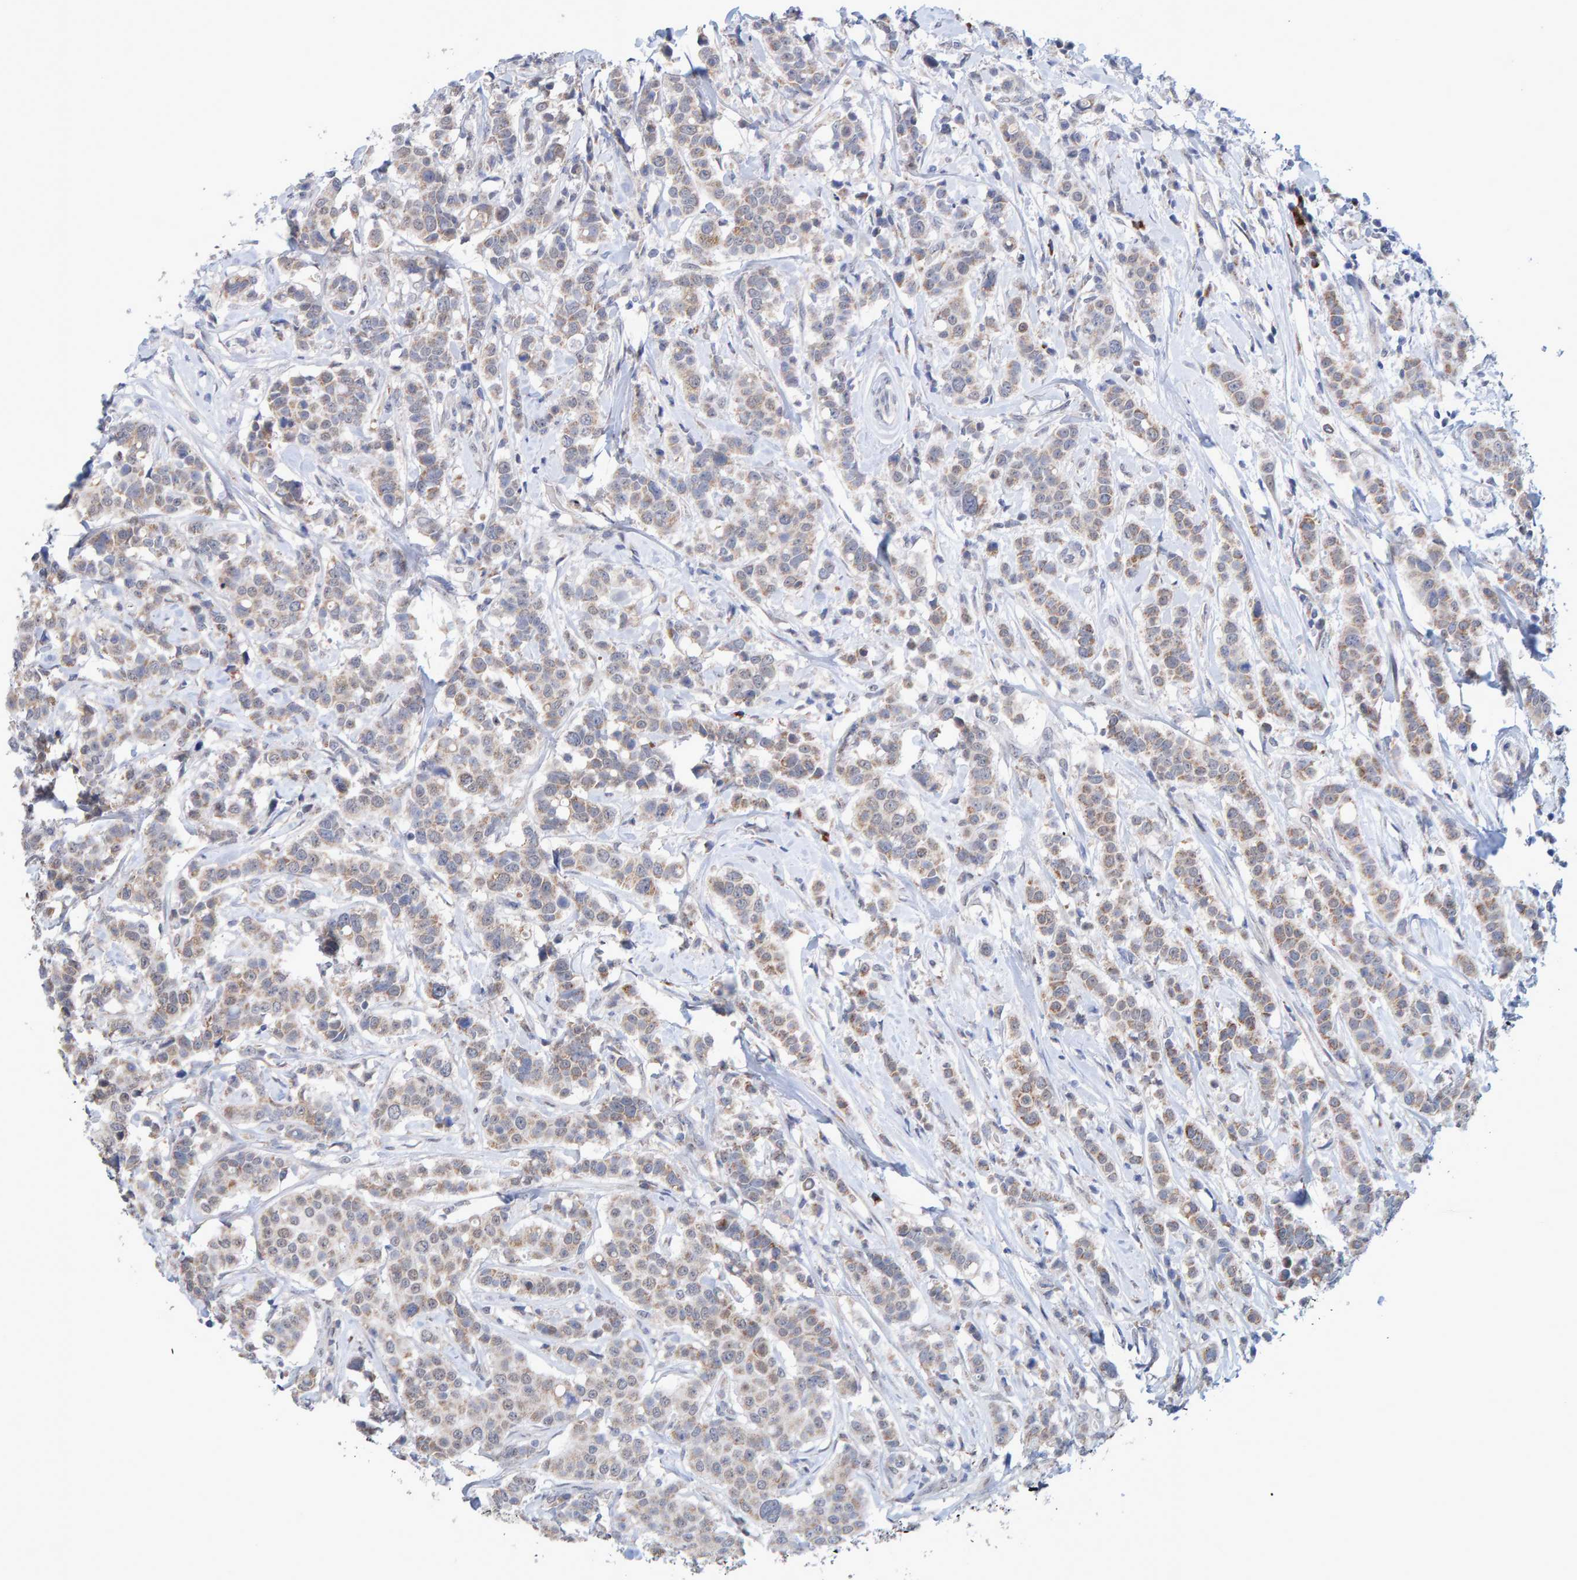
{"staining": {"intensity": "weak", "quantity": ">75%", "location": "cytoplasmic/membranous"}, "tissue": "breast cancer", "cell_type": "Tumor cells", "image_type": "cancer", "snomed": [{"axis": "morphology", "description": "Duct carcinoma"}, {"axis": "topography", "description": "Breast"}], "caption": "High-power microscopy captured an immunohistochemistry (IHC) photomicrograph of infiltrating ductal carcinoma (breast), revealing weak cytoplasmic/membranous staining in approximately >75% of tumor cells.", "gene": "USP43", "patient": {"sex": "female", "age": 27}}